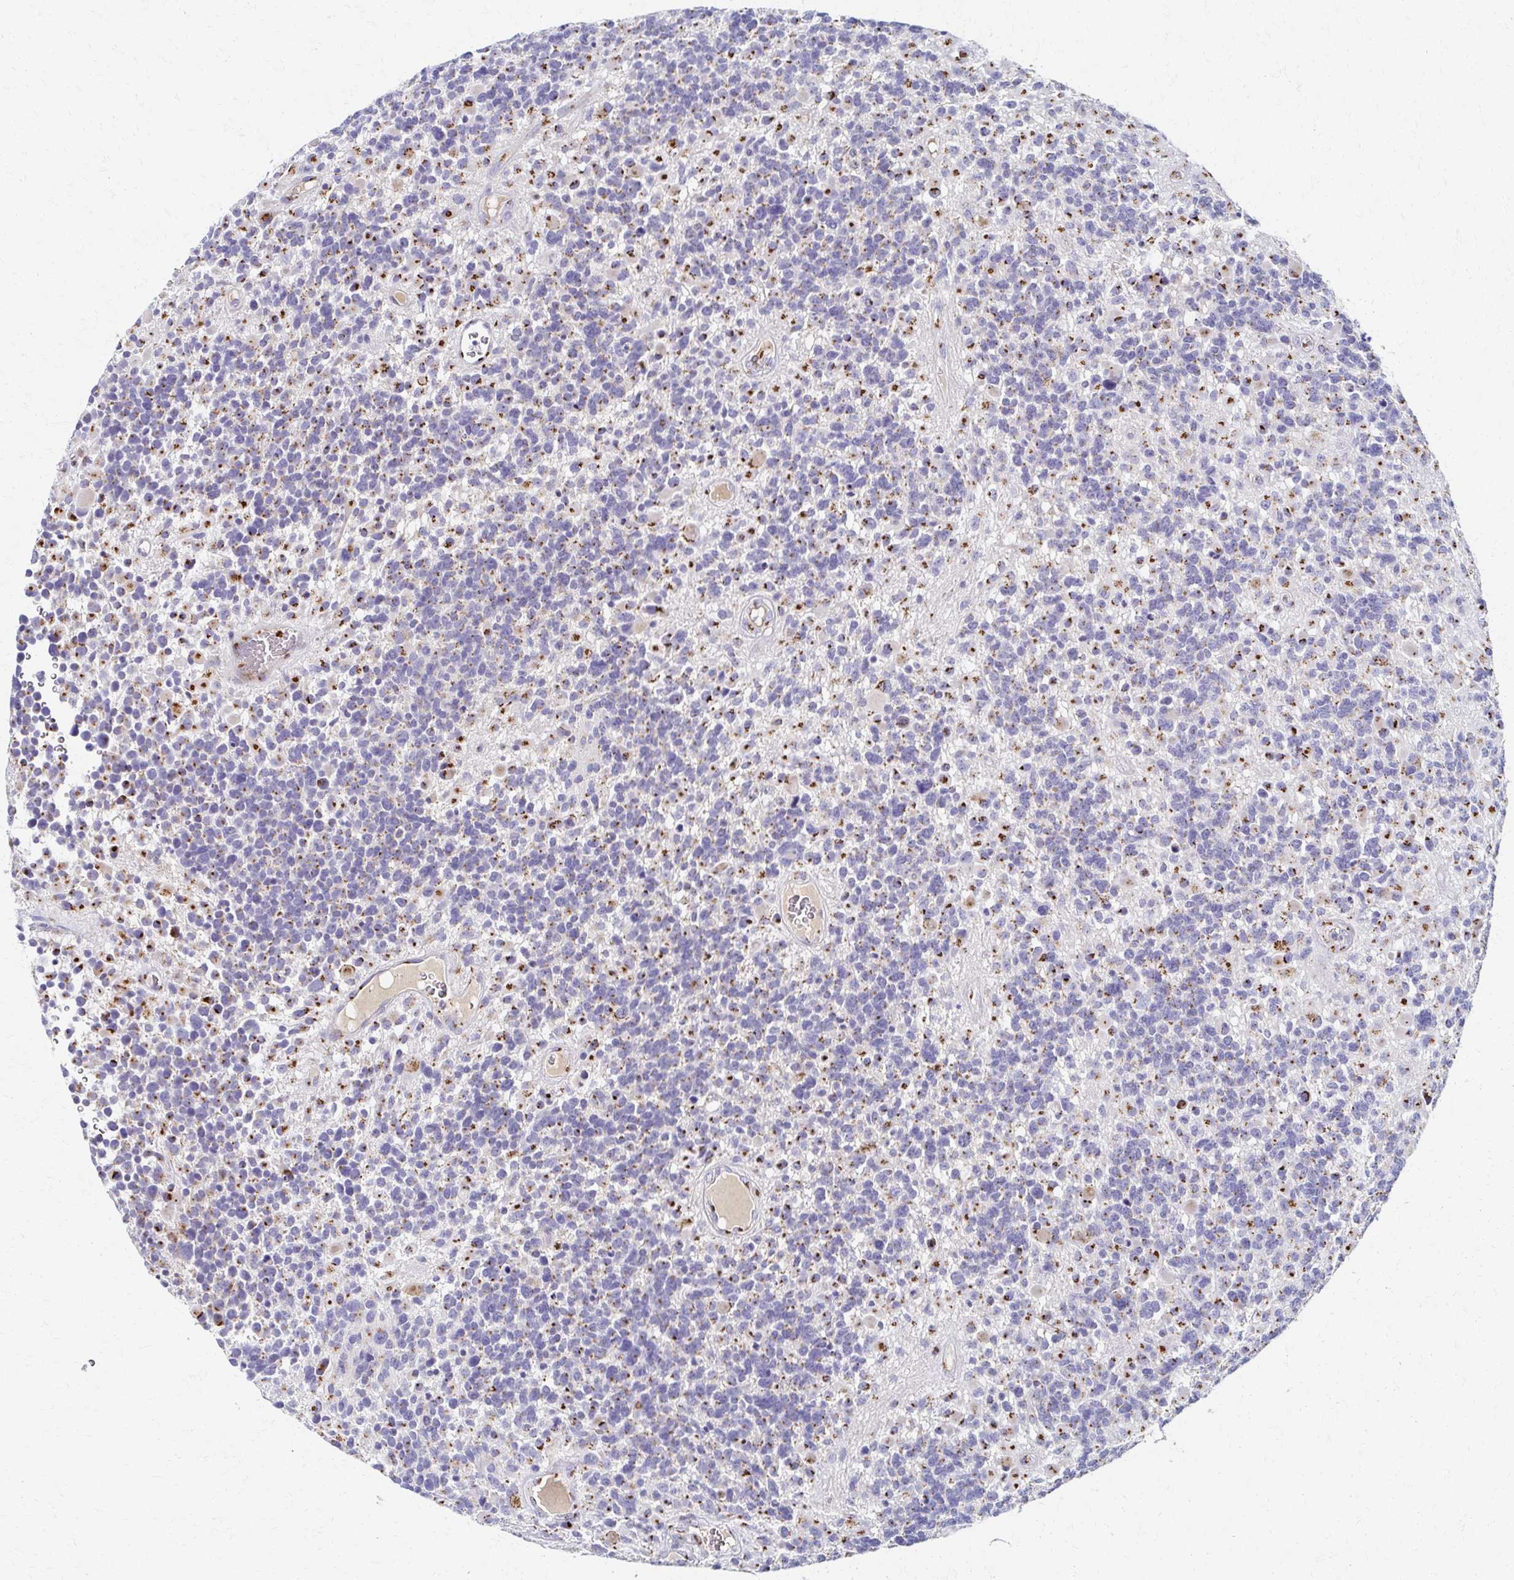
{"staining": {"intensity": "strong", "quantity": "25%-75%", "location": "cytoplasmic/membranous"}, "tissue": "glioma", "cell_type": "Tumor cells", "image_type": "cancer", "snomed": [{"axis": "morphology", "description": "Glioma, malignant, High grade"}, {"axis": "topography", "description": "Brain"}], "caption": "Strong cytoplasmic/membranous expression for a protein is identified in approximately 25%-75% of tumor cells of high-grade glioma (malignant) using immunohistochemistry (IHC).", "gene": "TM9SF1", "patient": {"sex": "female", "age": 40}}